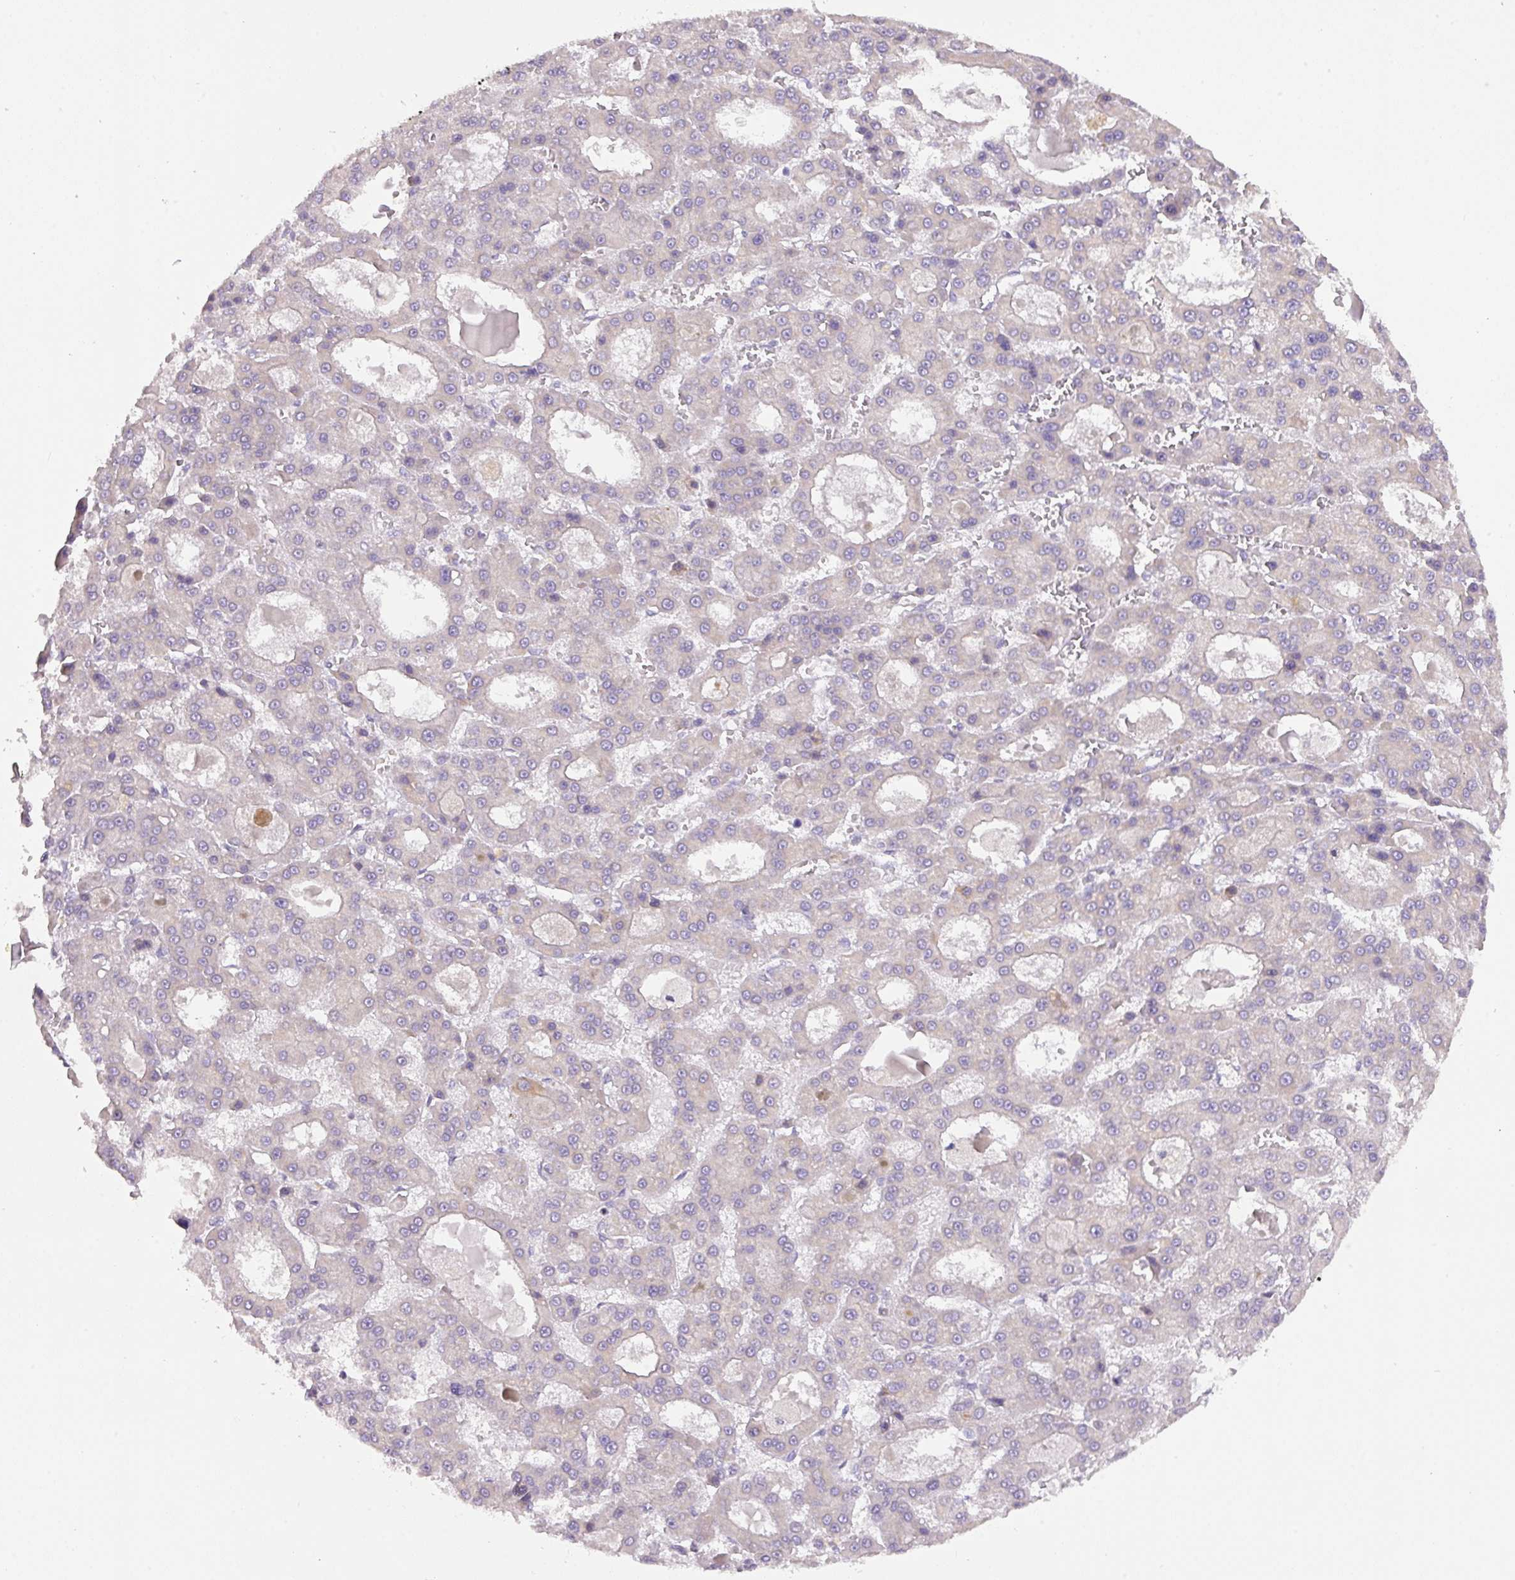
{"staining": {"intensity": "negative", "quantity": "none", "location": "none"}, "tissue": "liver cancer", "cell_type": "Tumor cells", "image_type": "cancer", "snomed": [{"axis": "morphology", "description": "Carcinoma, Hepatocellular, NOS"}, {"axis": "topography", "description": "Liver"}], "caption": "DAB (3,3'-diaminobenzidine) immunohistochemical staining of liver cancer (hepatocellular carcinoma) exhibits no significant staining in tumor cells. Nuclei are stained in blue.", "gene": "ZNF394", "patient": {"sex": "male", "age": 70}}